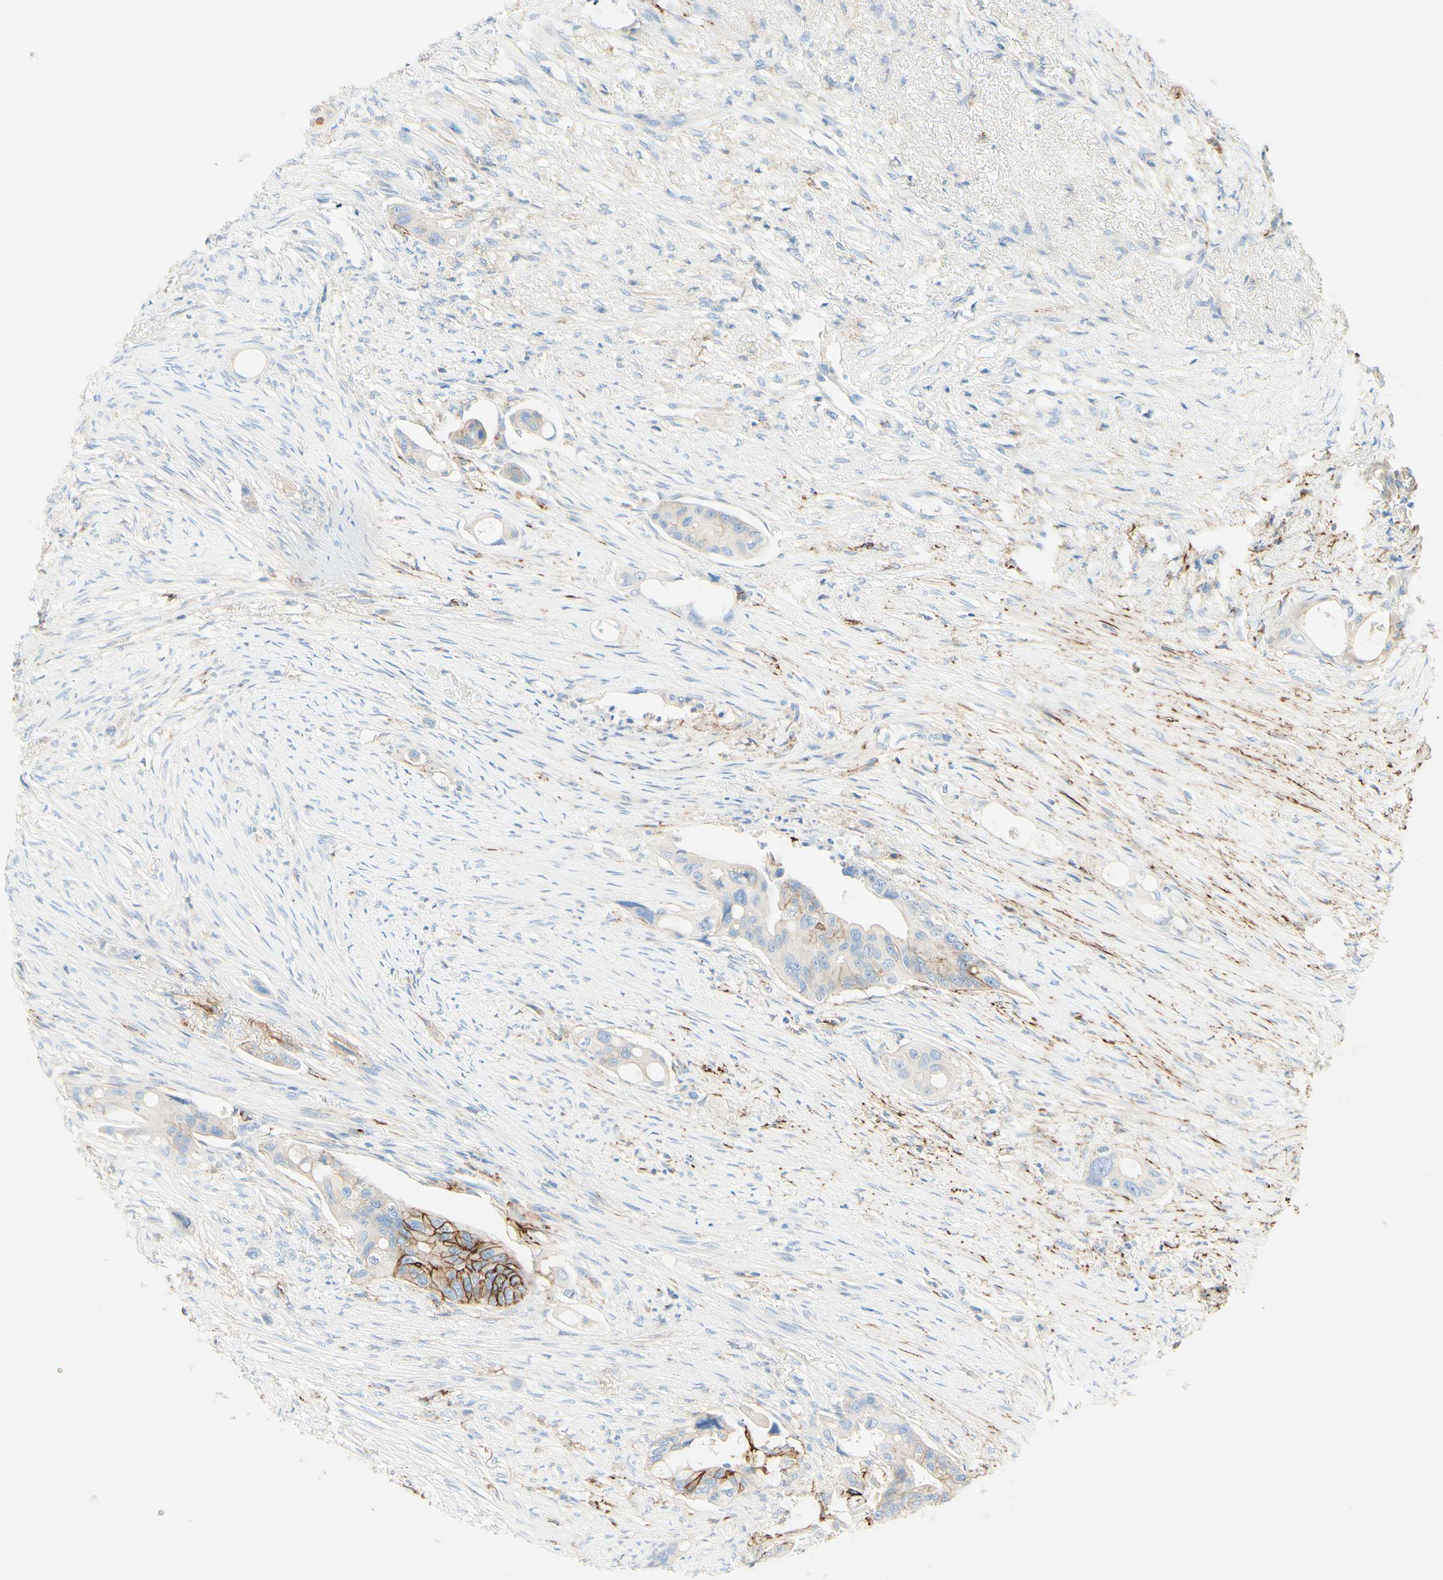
{"staining": {"intensity": "moderate", "quantity": ">75%", "location": "cytoplasmic/membranous"}, "tissue": "colorectal cancer", "cell_type": "Tumor cells", "image_type": "cancer", "snomed": [{"axis": "morphology", "description": "Adenocarcinoma, NOS"}, {"axis": "topography", "description": "Colon"}], "caption": "An immunohistochemistry micrograph of neoplastic tissue is shown. Protein staining in brown labels moderate cytoplasmic/membranous positivity in colorectal cancer within tumor cells.", "gene": "ALCAM", "patient": {"sex": "female", "age": 57}}